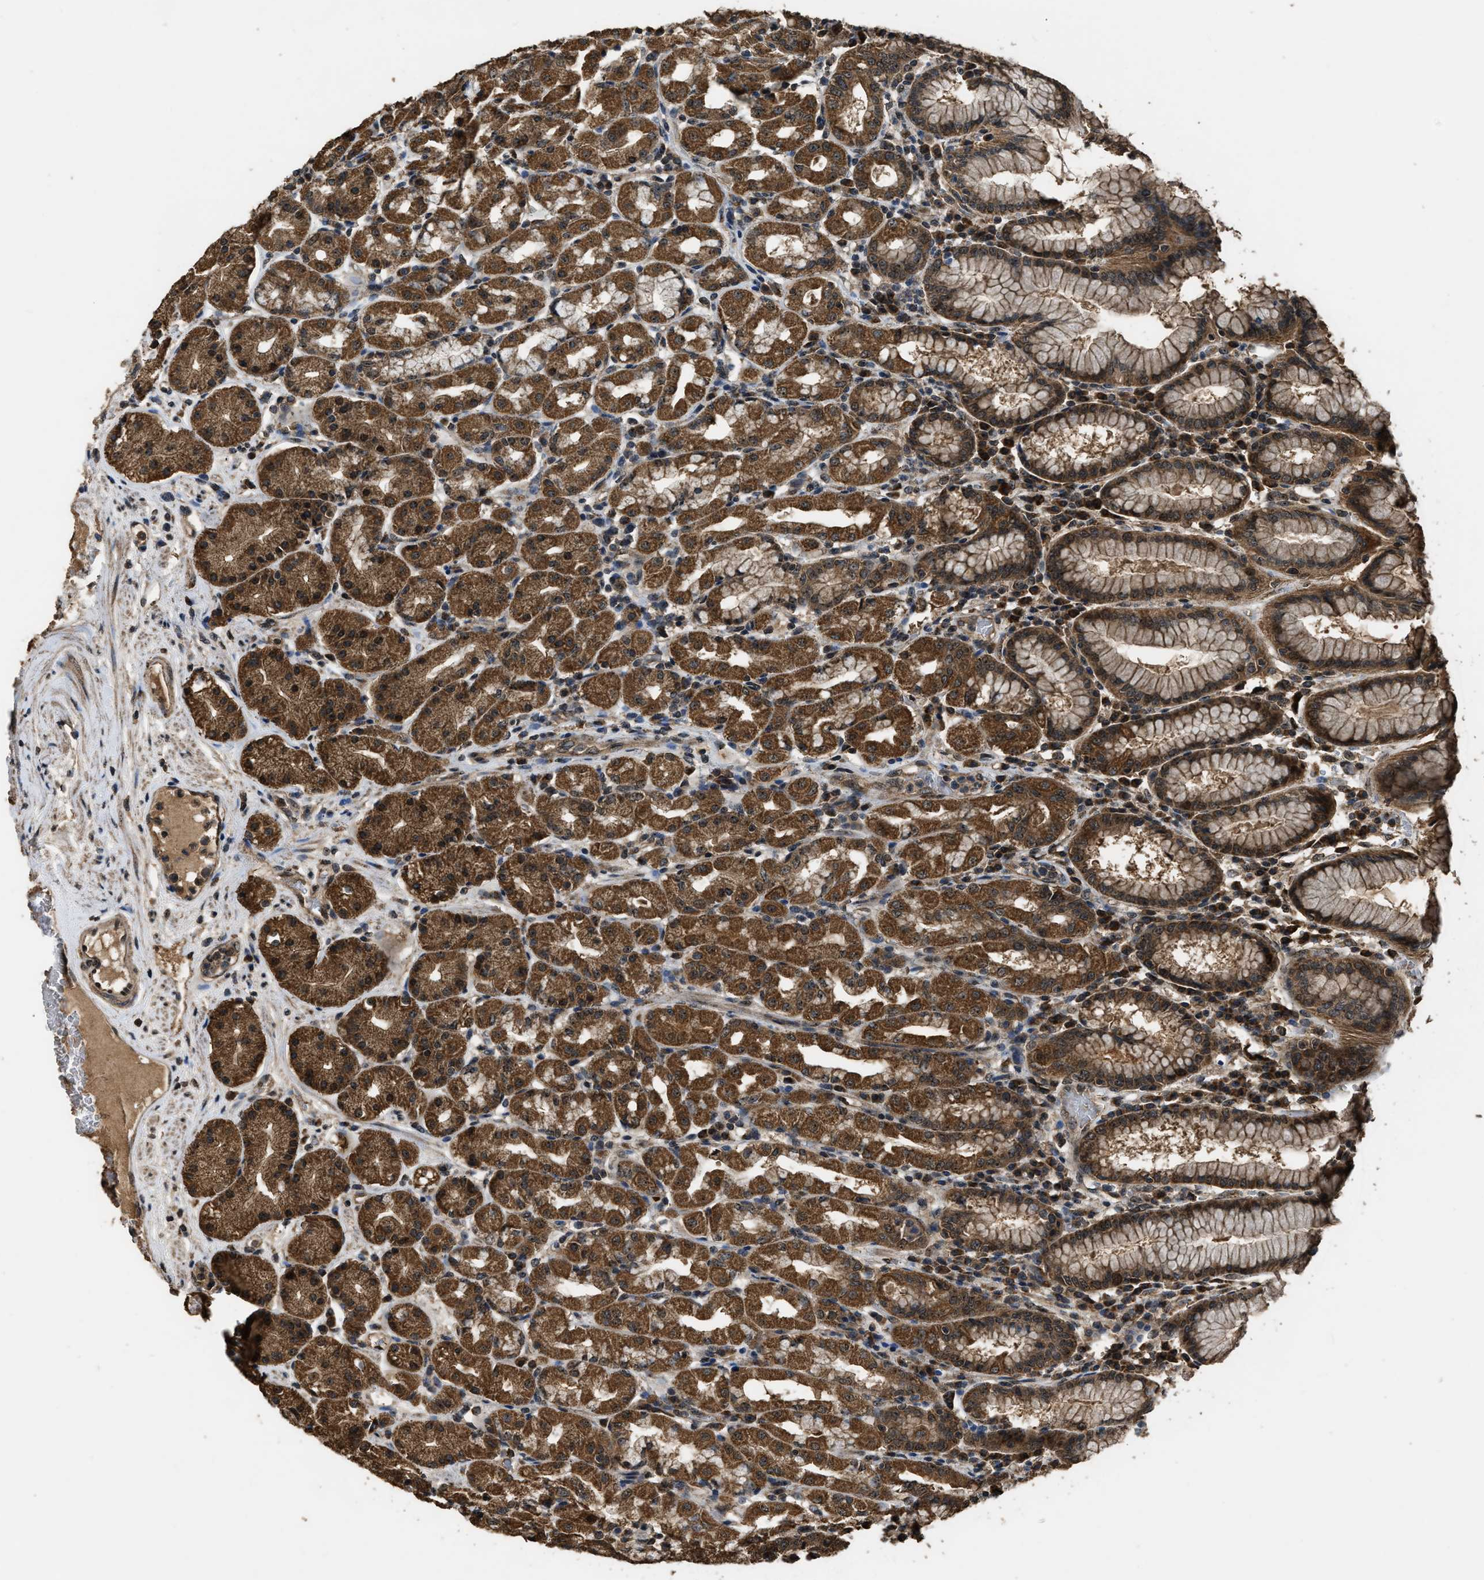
{"staining": {"intensity": "strong", "quantity": ">75%", "location": "cytoplasmic/membranous"}, "tissue": "stomach", "cell_type": "Glandular cells", "image_type": "normal", "snomed": [{"axis": "morphology", "description": "Normal tissue, NOS"}, {"axis": "topography", "description": "Stomach"}, {"axis": "topography", "description": "Stomach, lower"}], "caption": "Stomach stained for a protein (brown) demonstrates strong cytoplasmic/membranous positive staining in approximately >75% of glandular cells.", "gene": "DENND6B", "patient": {"sex": "female", "age": 56}}